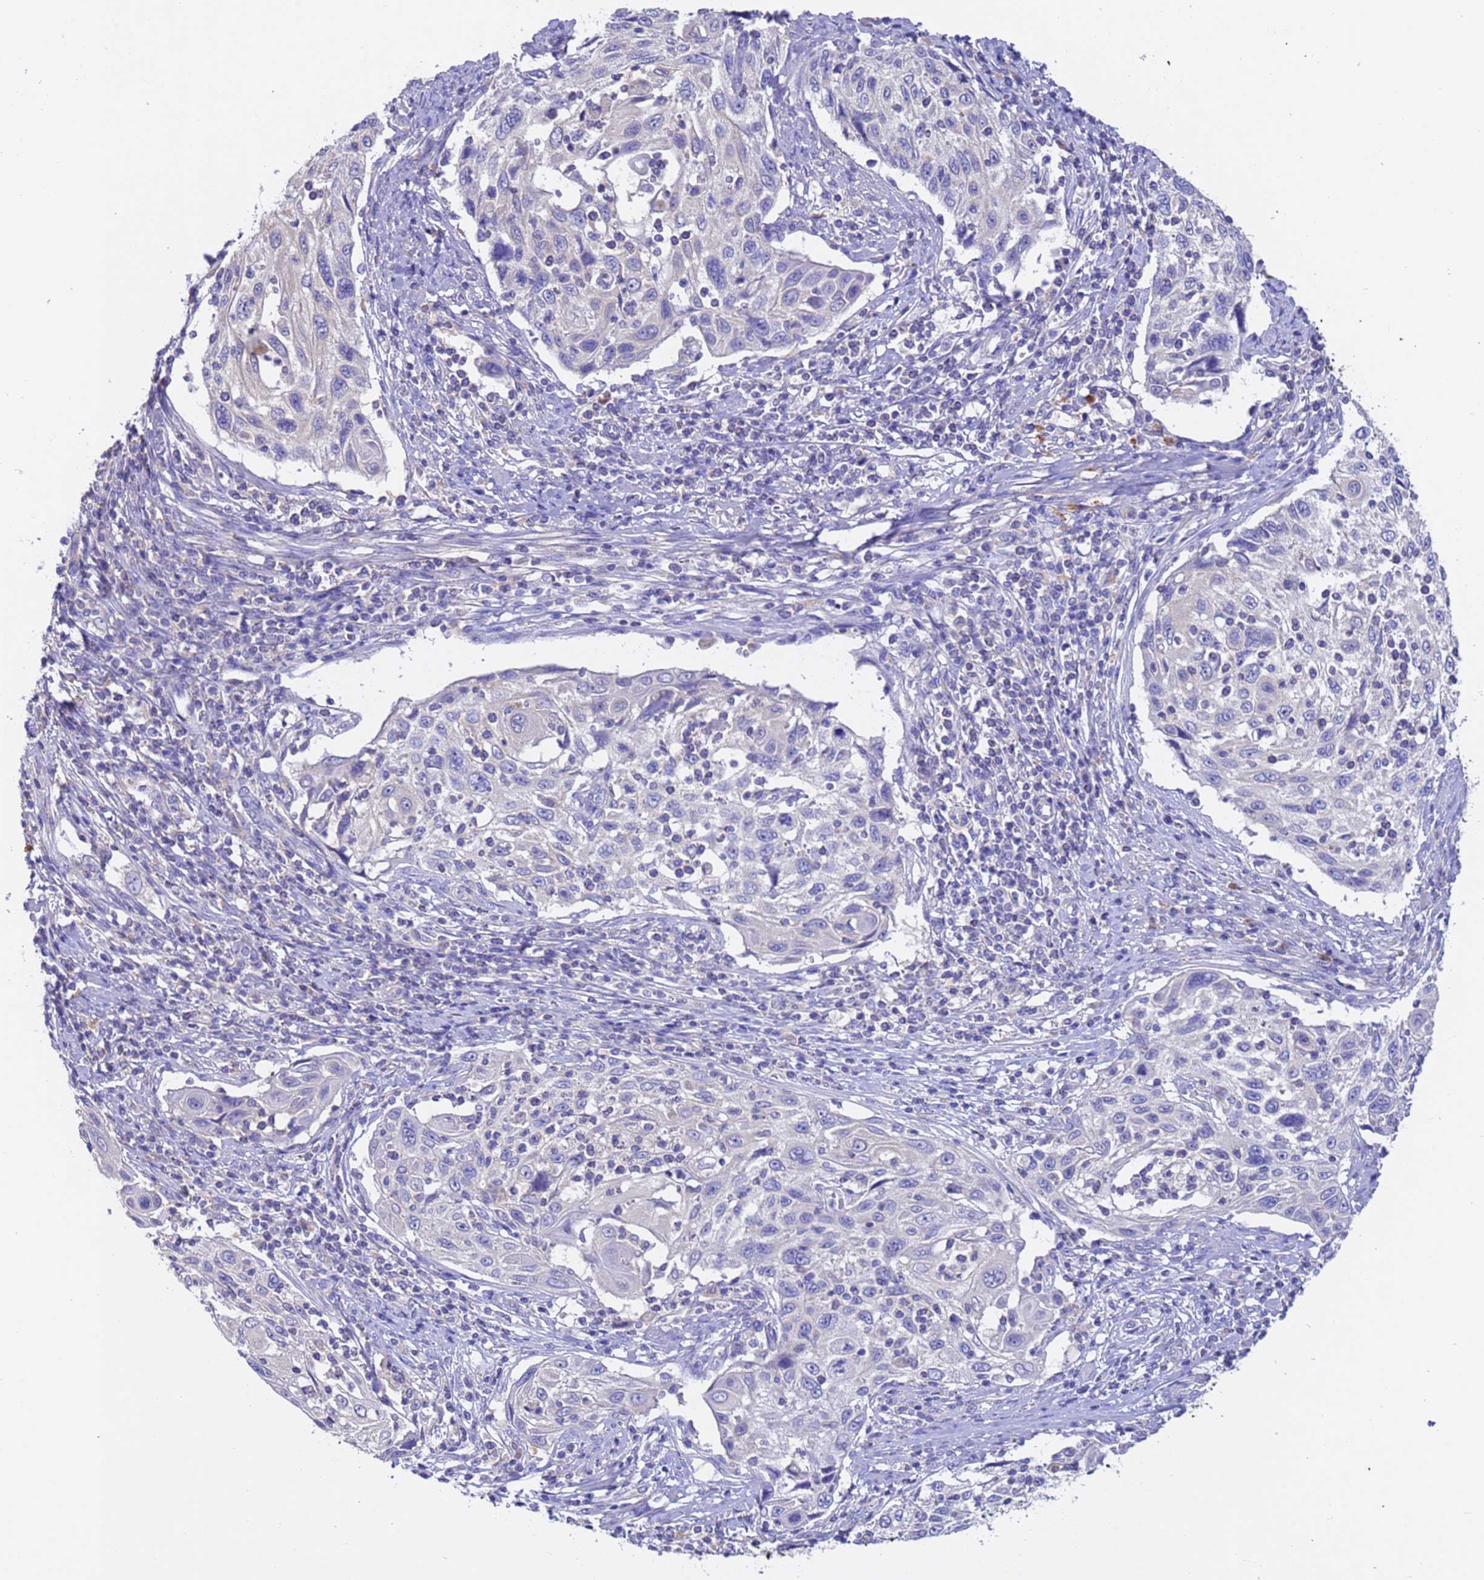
{"staining": {"intensity": "negative", "quantity": "none", "location": "none"}, "tissue": "cervical cancer", "cell_type": "Tumor cells", "image_type": "cancer", "snomed": [{"axis": "morphology", "description": "Squamous cell carcinoma, NOS"}, {"axis": "topography", "description": "Cervix"}], "caption": "High magnification brightfield microscopy of cervical cancer (squamous cell carcinoma) stained with DAB (brown) and counterstained with hematoxylin (blue): tumor cells show no significant positivity.", "gene": "SRL", "patient": {"sex": "female", "age": 70}}